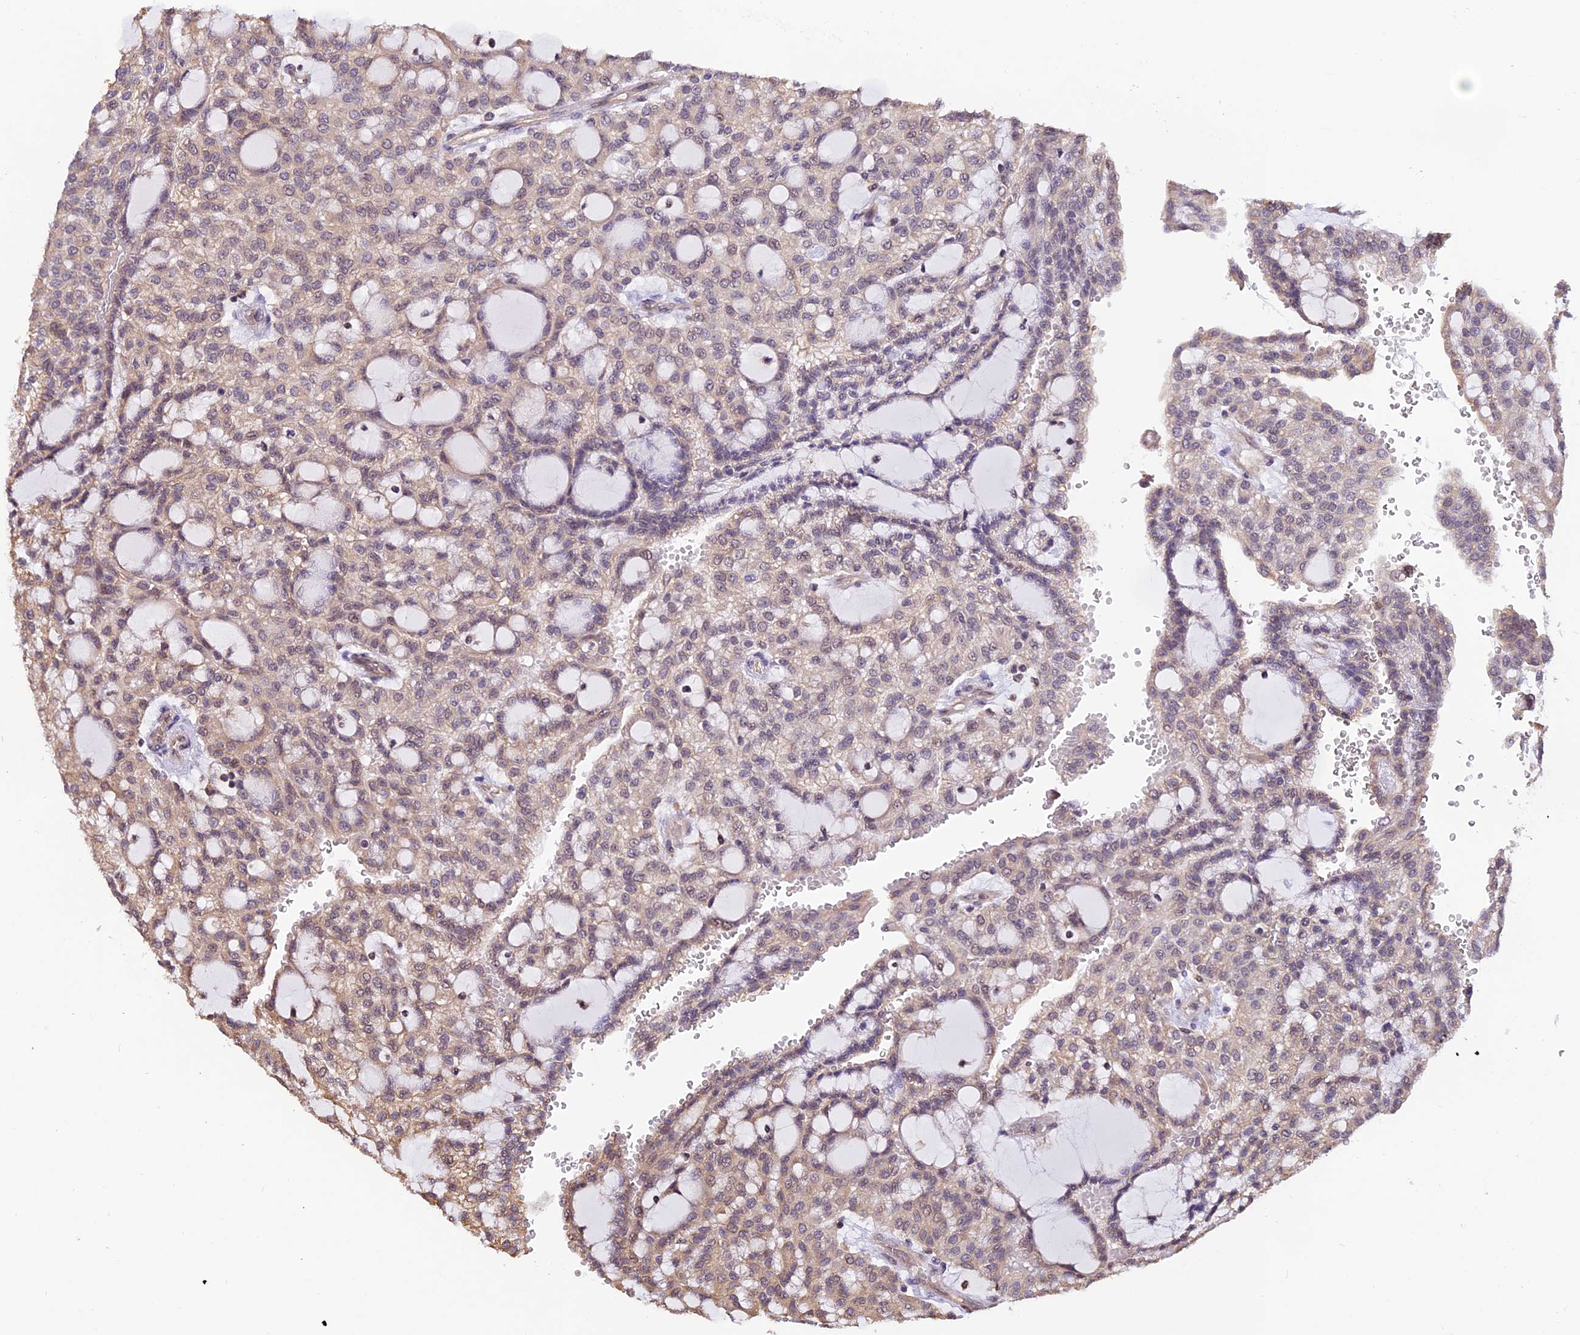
{"staining": {"intensity": "weak", "quantity": "25%-75%", "location": "nuclear"}, "tissue": "renal cancer", "cell_type": "Tumor cells", "image_type": "cancer", "snomed": [{"axis": "morphology", "description": "Adenocarcinoma, NOS"}, {"axis": "topography", "description": "Kidney"}], "caption": "This histopathology image shows immunohistochemistry staining of renal cancer, with low weak nuclear positivity in about 25%-75% of tumor cells.", "gene": "ZC3H4", "patient": {"sex": "male", "age": 63}}